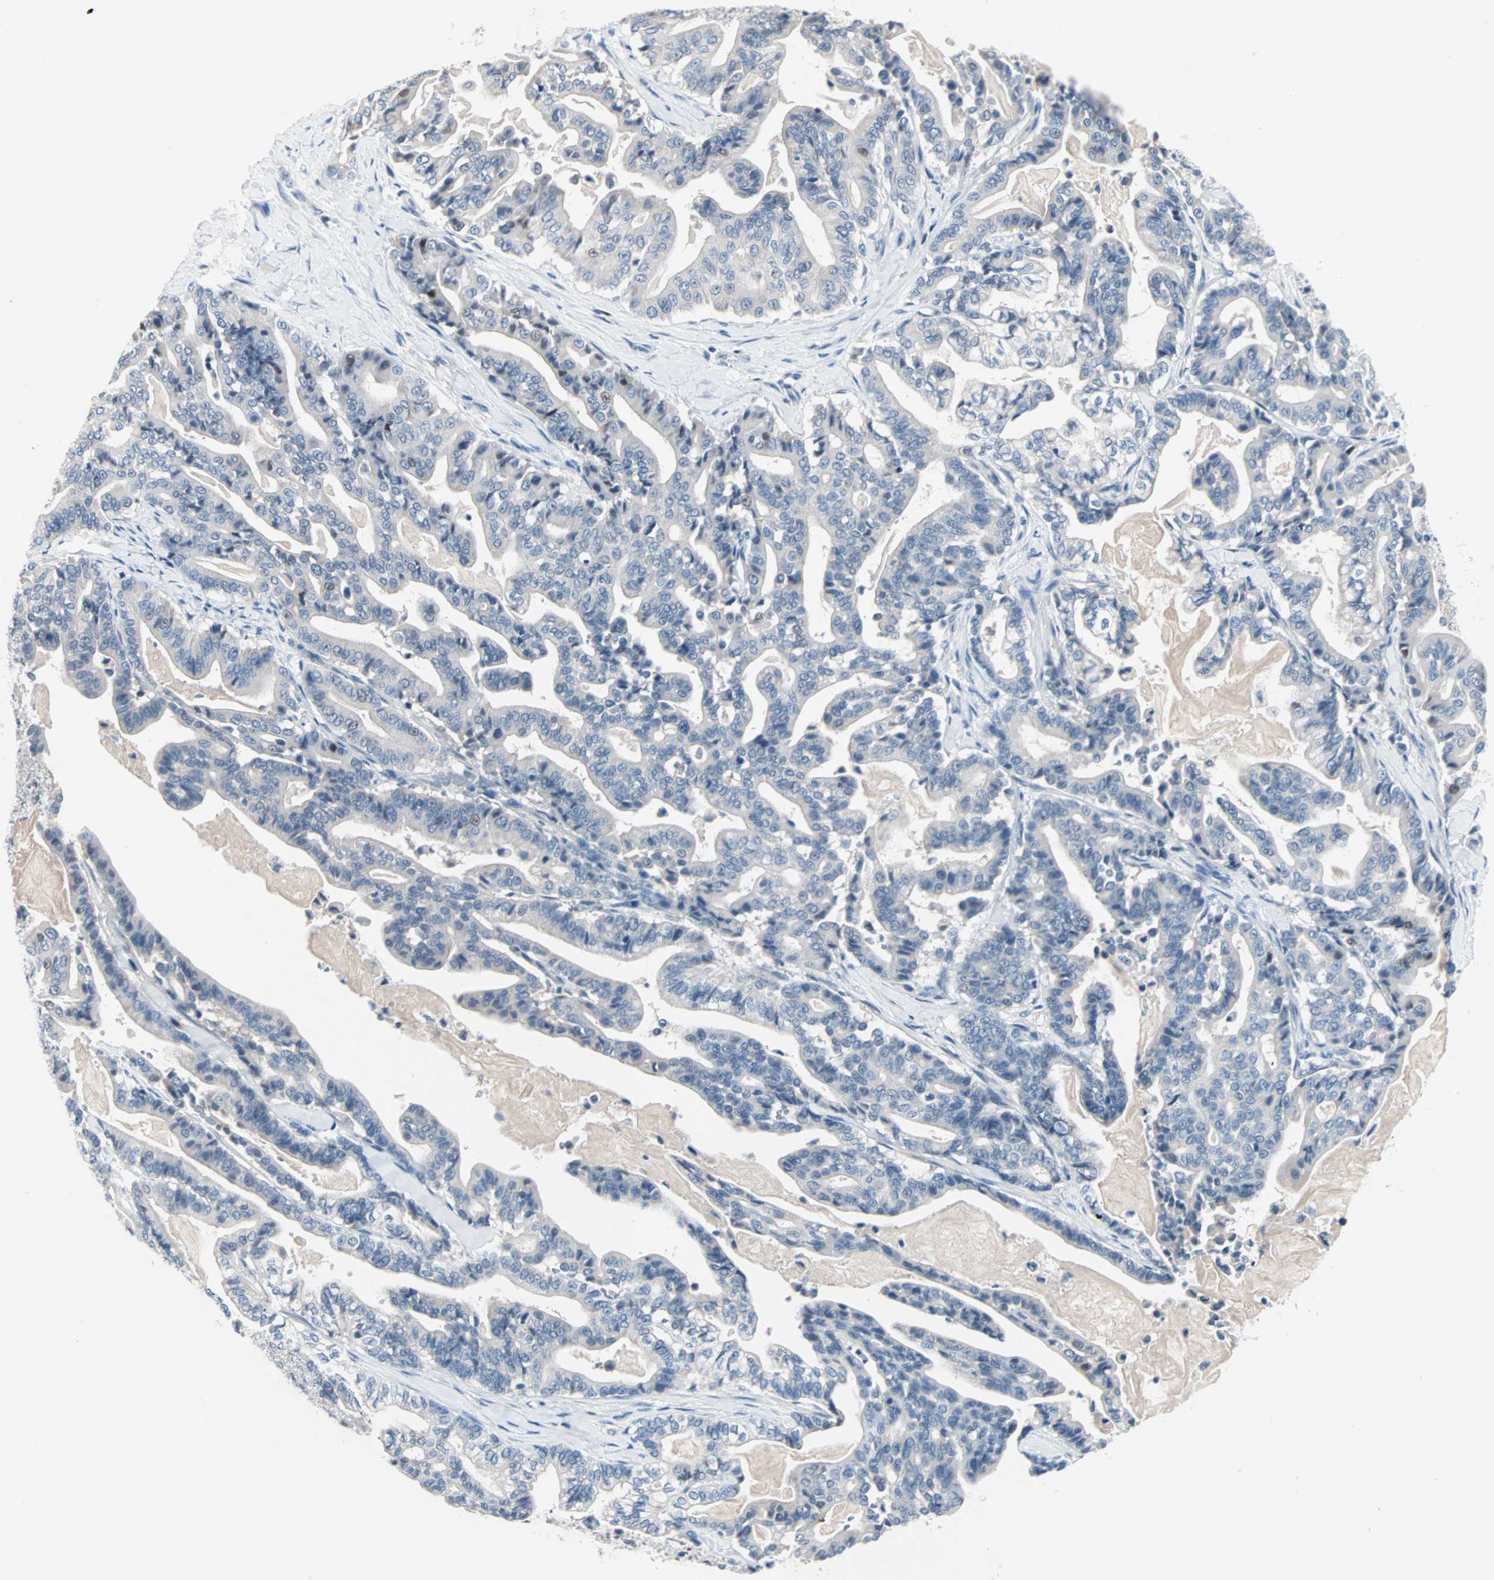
{"staining": {"intensity": "negative", "quantity": "none", "location": "none"}, "tissue": "pancreatic cancer", "cell_type": "Tumor cells", "image_type": "cancer", "snomed": [{"axis": "morphology", "description": "Adenocarcinoma, NOS"}, {"axis": "topography", "description": "Pancreas"}], "caption": "Tumor cells show no significant protein staining in pancreatic cancer.", "gene": "CCNE2", "patient": {"sex": "male", "age": 63}}